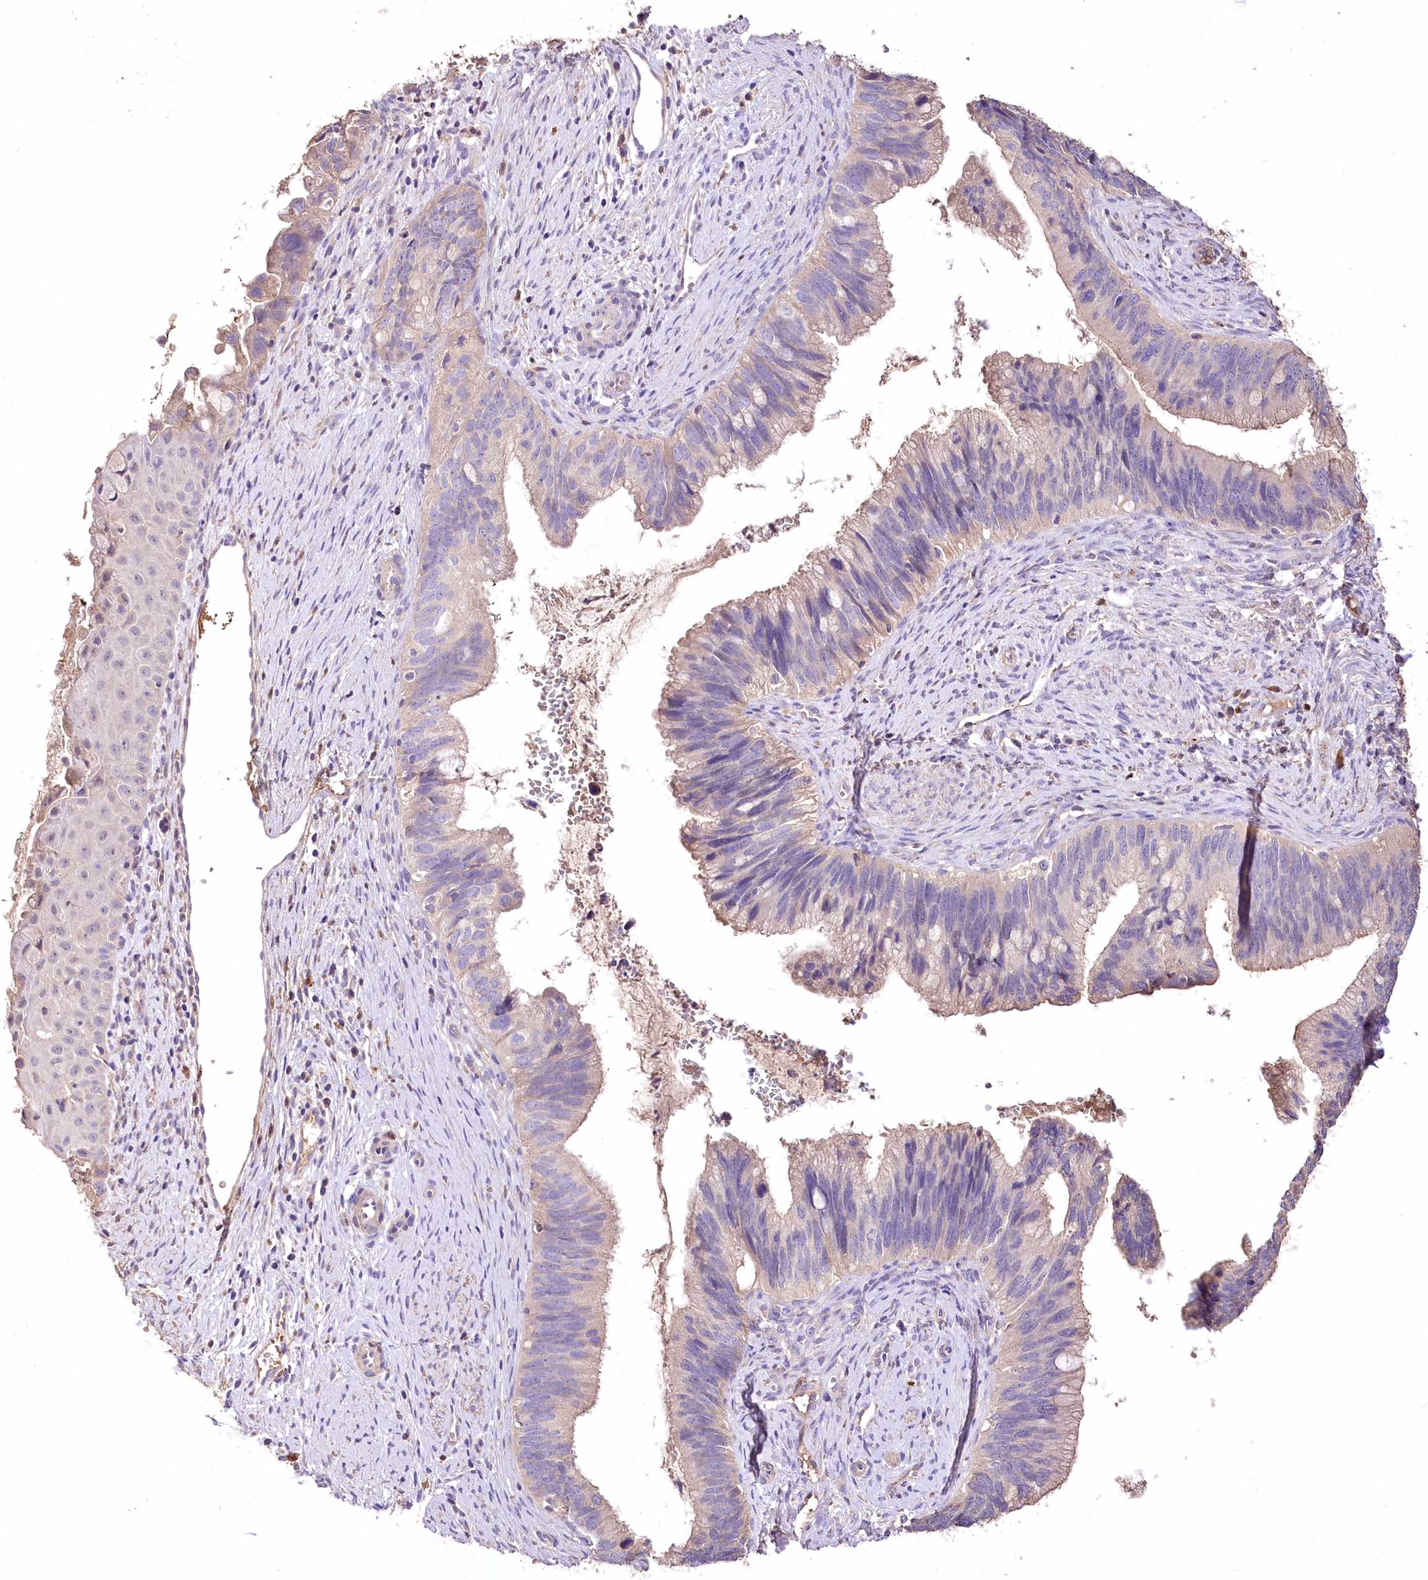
{"staining": {"intensity": "weak", "quantity": "25%-75%", "location": "cytoplasmic/membranous"}, "tissue": "cervical cancer", "cell_type": "Tumor cells", "image_type": "cancer", "snomed": [{"axis": "morphology", "description": "Adenocarcinoma, NOS"}, {"axis": "topography", "description": "Cervix"}], "caption": "DAB (3,3'-diaminobenzidine) immunohistochemical staining of human adenocarcinoma (cervical) reveals weak cytoplasmic/membranous protein staining in about 25%-75% of tumor cells.", "gene": "PCYOX1L", "patient": {"sex": "female", "age": 42}}